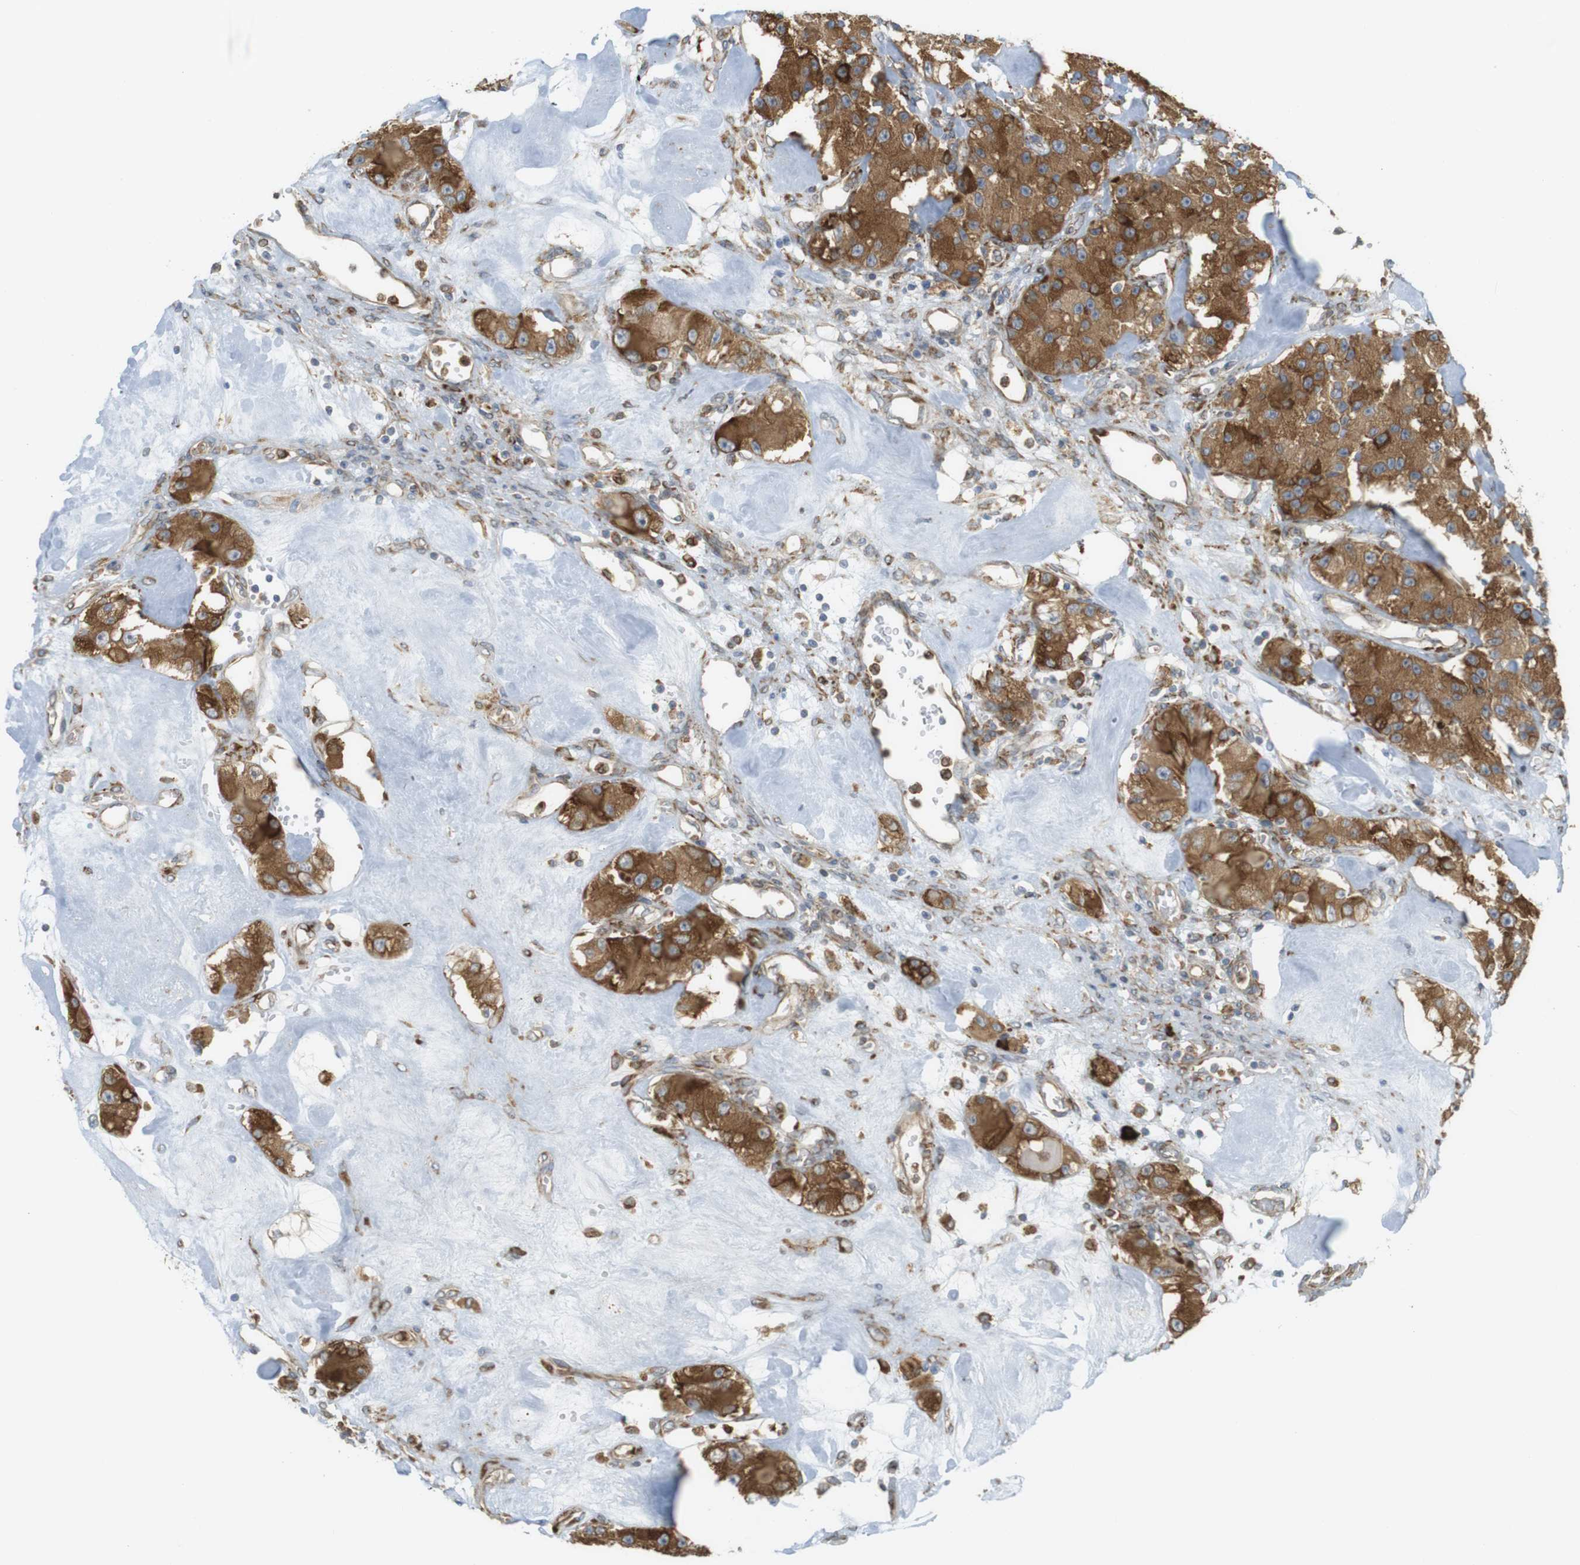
{"staining": {"intensity": "moderate", "quantity": ">75%", "location": "cytoplasmic/membranous"}, "tissue": "carcinoid", "cell_type": "Tumor cells", "image_type": "cancer", "snomed": [{"axis": "morphology", "description": "Carcinoid, malignant, NOS"}, {"axis": "topography", "description": "Pancreas"}], "caption": "An image showing moderate cytoplasmic/membranous positivity in about >75% of tumor cells in malignant carcinoid, as visualized by brown immunohistochemical staining.", "gene": "MBOAT2", "patient": {"sex": "male", "age": 41}}